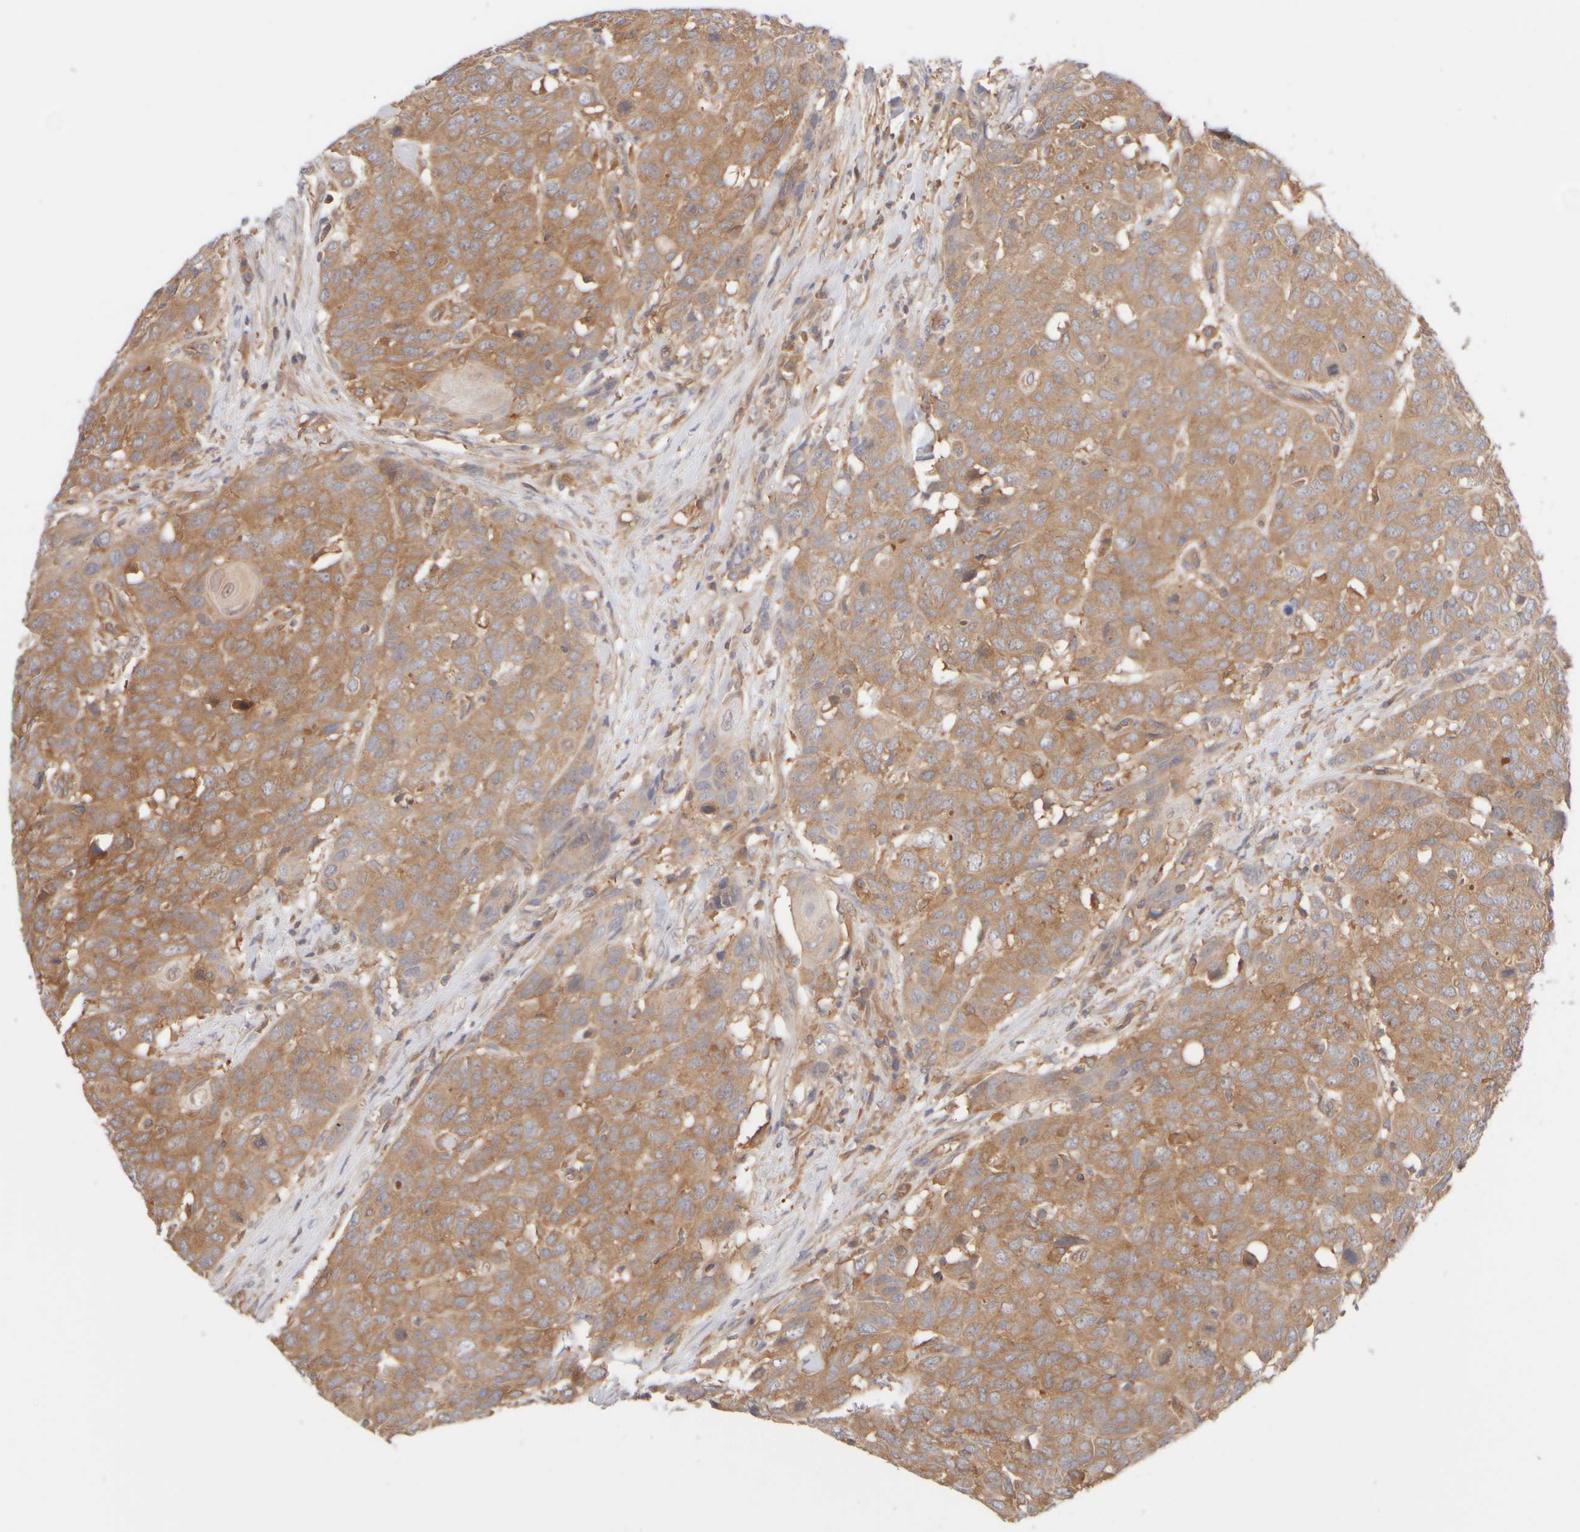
{"staining": {"intensity": "moderate", "quantity": ">75%", "location": "cytoplasmic/membranous"}, "tissue": "head and neck cancer", "cell_type": "Tumor cells", "image_type": "cancer", "snomed": [{"axis": "morphology", "description": "Squamous cell carcinoma, NOS"}, {"axis": "topography", "description": "Head-Neck"}], "caption": "The image demonstrates a brown stain indicating the presence of a protein in the cytoplasmic/membranous of tumor cells in head and neck cancer (squamous cell carcinoma).", "gene": "RABEP1", "patient": {"sex": "male", "age": 66}}